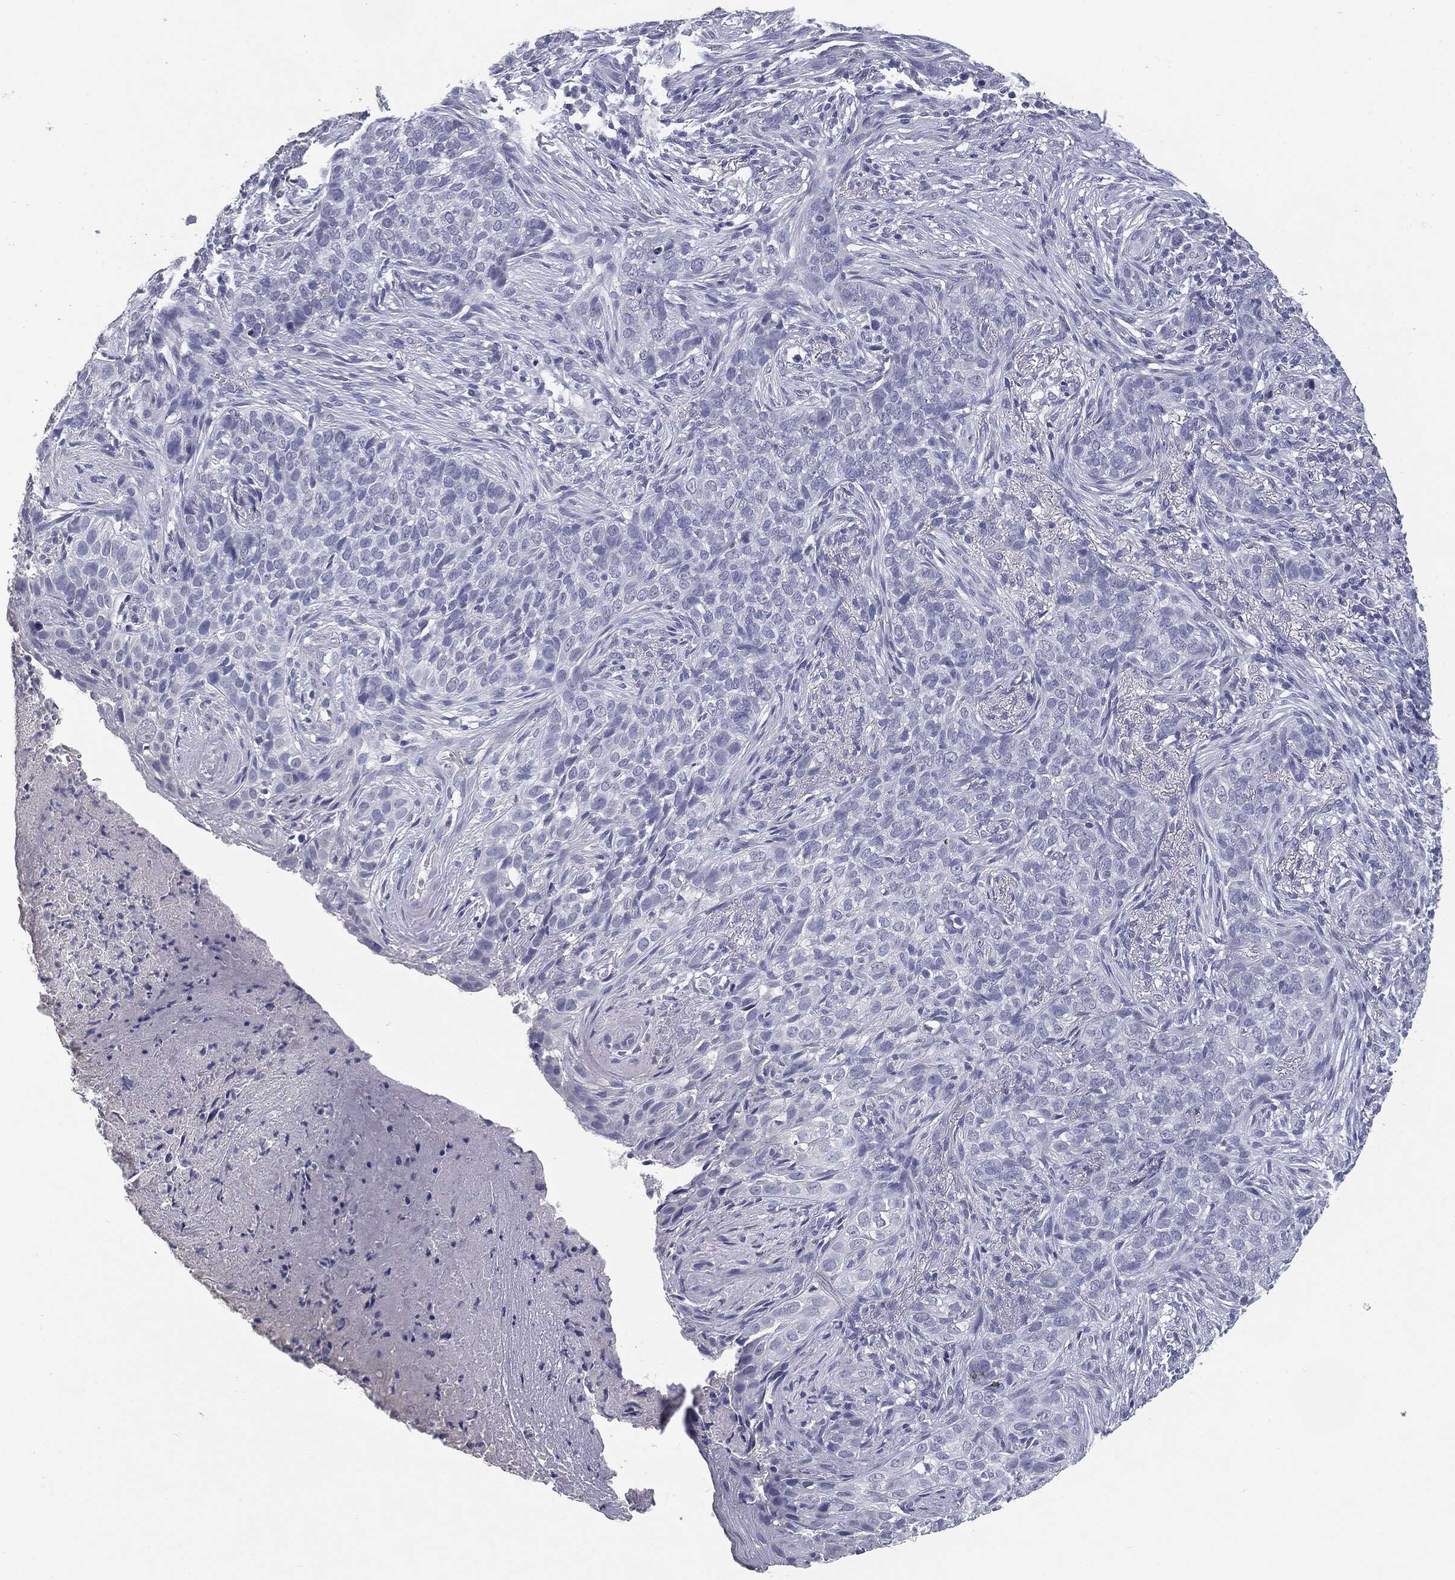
{"staining": {"intensity": "negative", "quantity": "none", "location": "none"}, "tissue": "skin cancer", "cell_type": "Tumor cells", "image_type": "cancer", "snomed": [{"axis": "morphology", "description": "Squamous cell carcinoma, NOS"}, {"axis": "topography", "description": "Skin"}], "caption": "DAB (3,3'-diaminobenzidine) immunohistochemical staining of human skin cancer (squamous cell carcinoma) demonstrates no significant positivity in tumor cells.", "gene": "MUC1", "patient": {"sex": "male", "age": 88}}